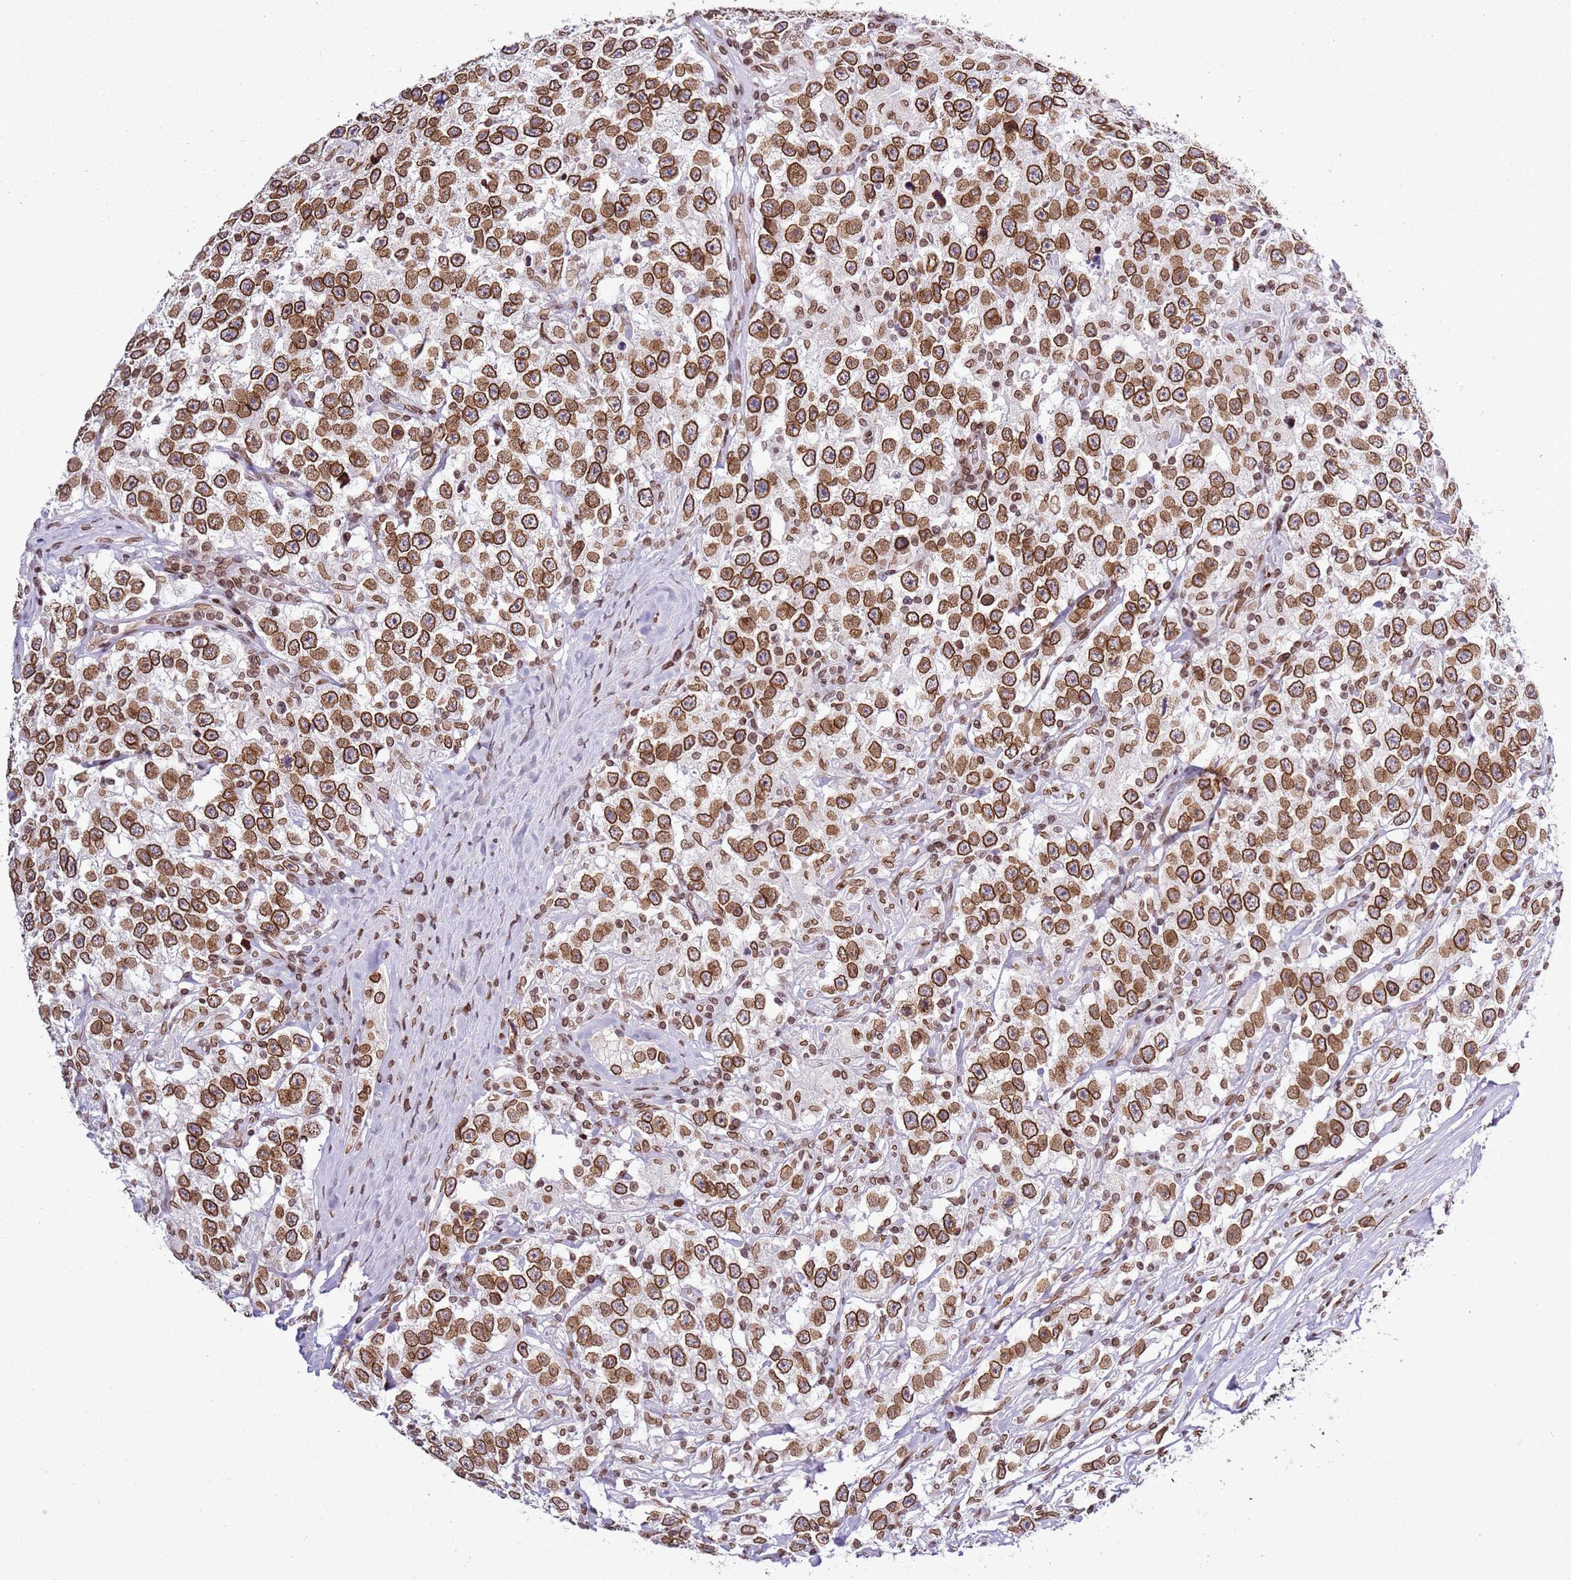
{"staining": {"intensity": "strong", "quantity": ">75%", "location": "cytoplasmic/membranous,nuclear"}, "tissue": "testis cancer", "cell_type": "Tumor cells", "image_type": "cancer", "snomed": [{"axis": "morphology", "description": "Seminoma, NOS"}, {"axis": "topography", "description": "Testis"}], "caption": "High-power microscopy captured an IHC micrograph of testis cancer, revealing strong cytoplasmic/membranous and nuclear staining in about >75% of tumor cells.", "gene": "POU6F1", "patient": {"sex": "male", "age": 41}}